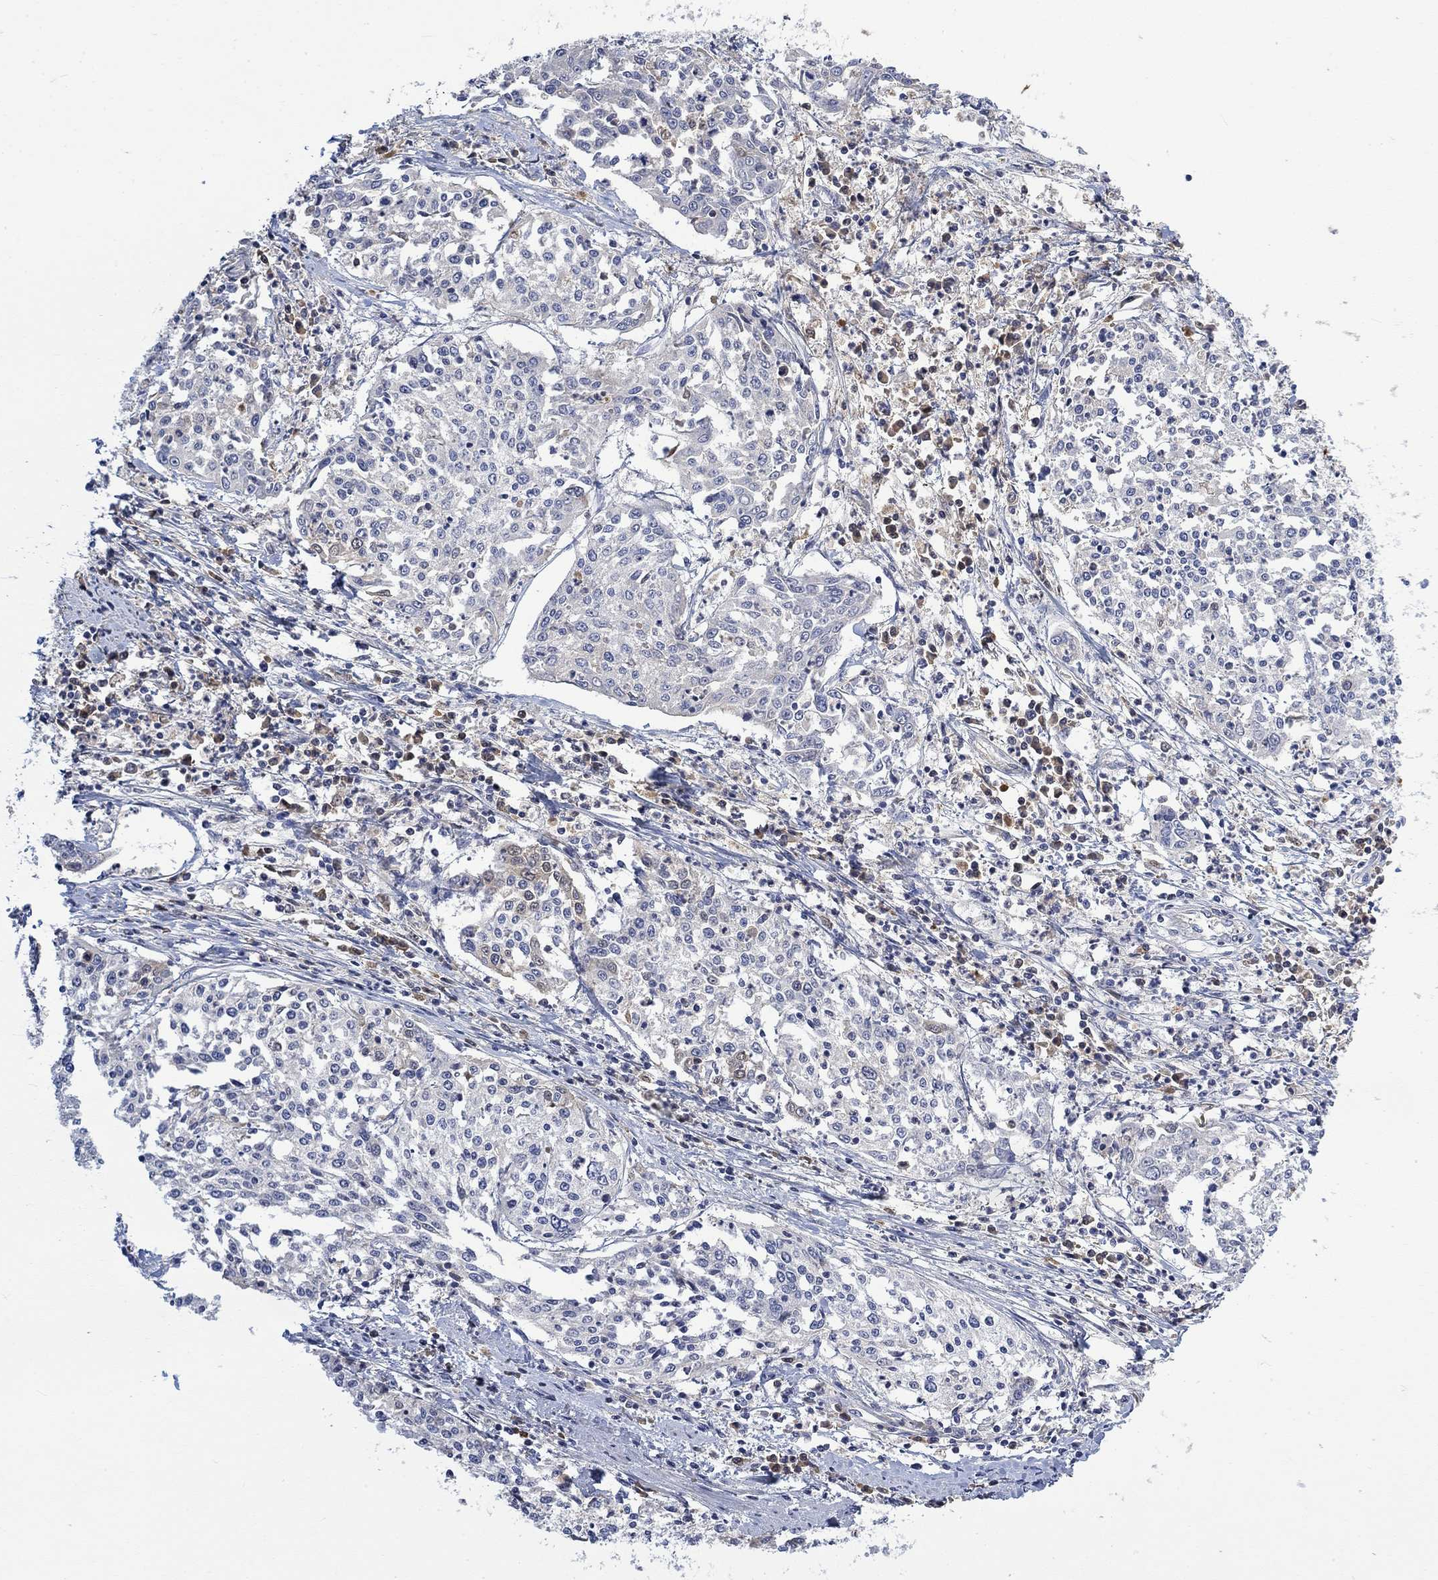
{"staining": {"intensity": "negative", "quantity": "none", "location": "none"}, "tissue": "cervical cancer", "cell_type": "Tumor cells", "image_type": "cancer", "snomed": [{"axis": "morphology", "description": "Squamous cell carcinoma, NOS"}, {"axis": "topography", "description": "Cervix"}], "caption": "A micrograph of human cervical cancer is negative for staining in tumor cells. Nuclei are stained in blue.", "gene": "MSTN", "patient": {"sex": "female", "age": 41}}